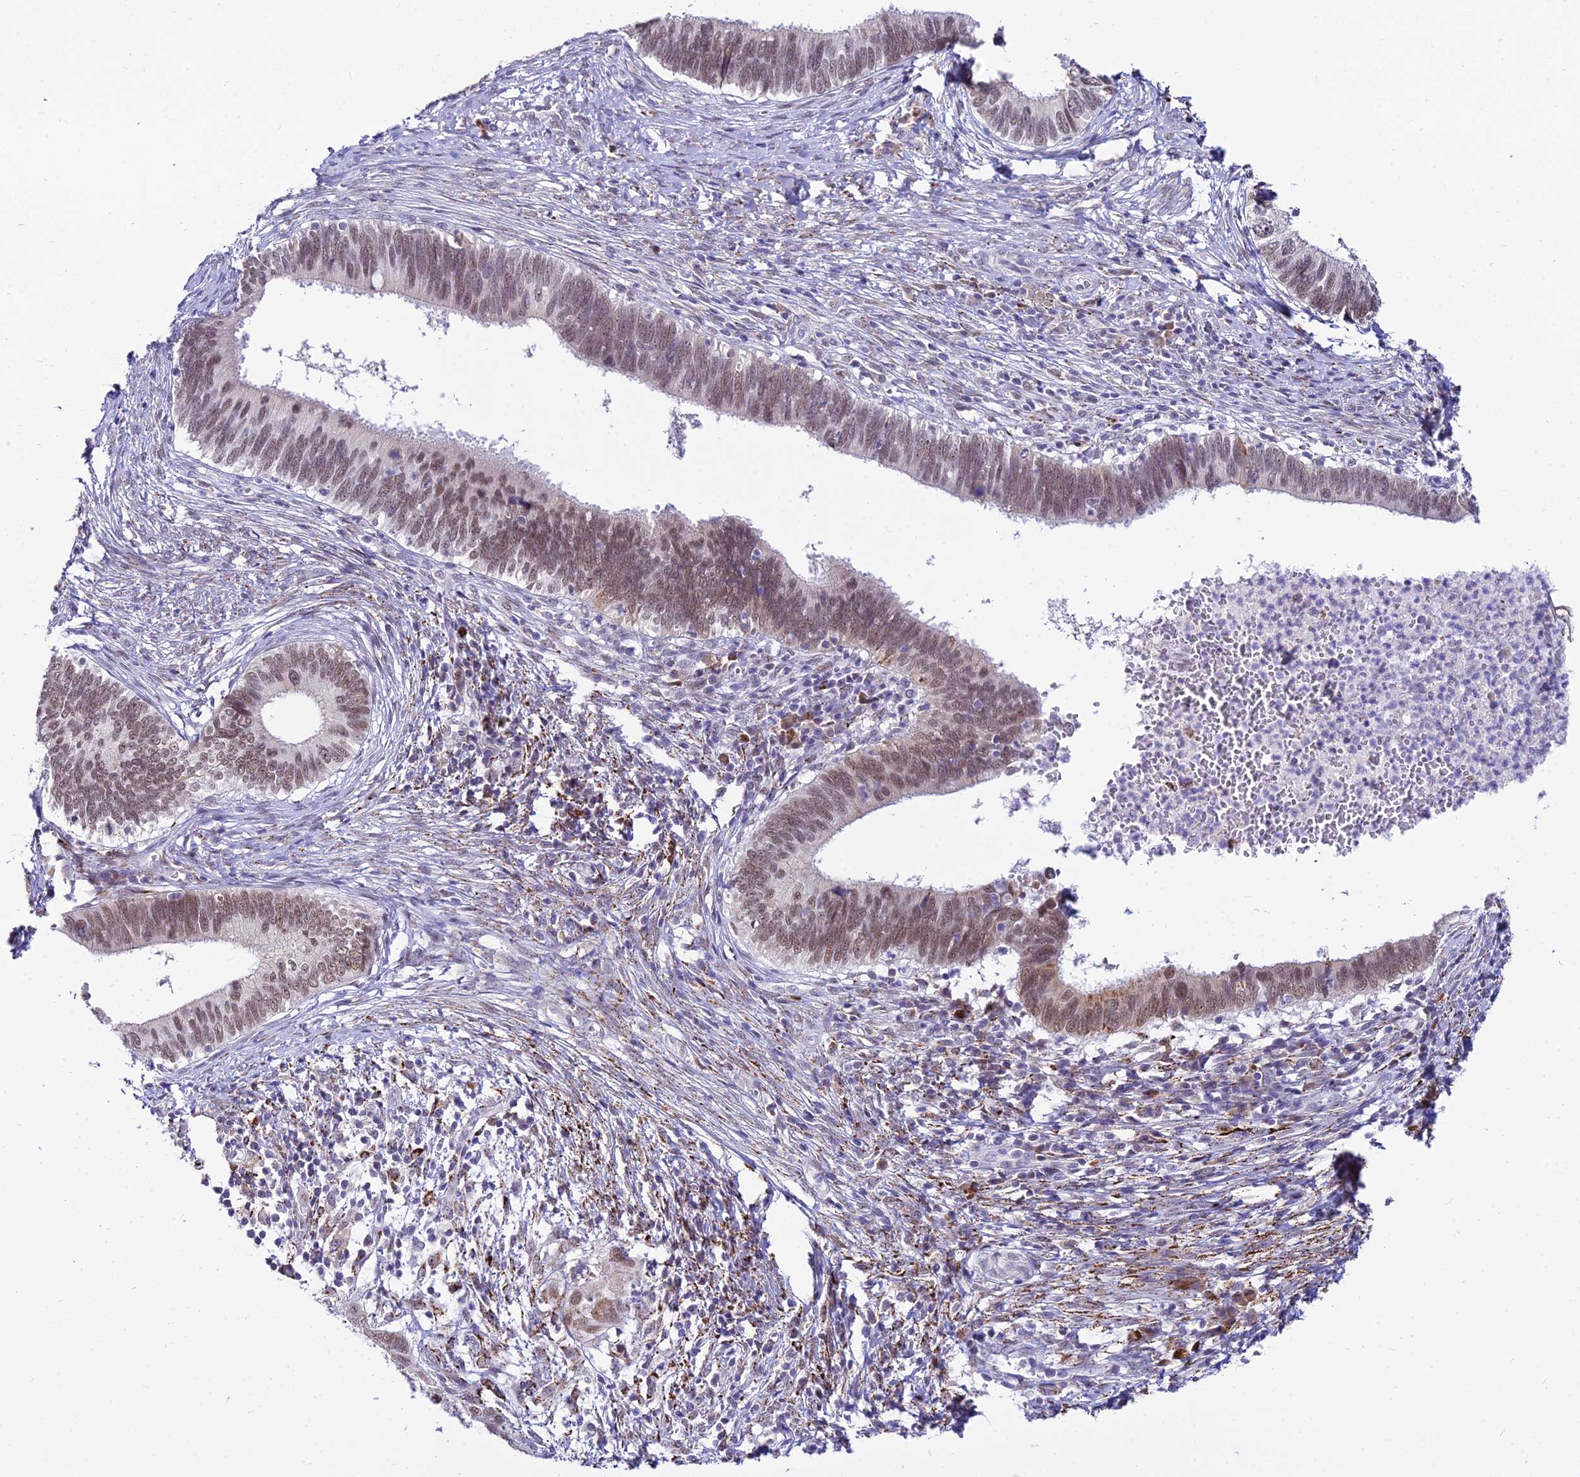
{"staining": {"intensity": "moderate", "quantity": ">75%", "location": "nuclear"}, "tissue": "cervical cancer", "cell_type": "Tumor cells", "image_type": "cancer", "snomed": [{"axis": "morphology", "description": "Adenocarcinoma, NOS"}, {"axis": "topography", "description": "Cervix"}], "caption": "Protein expression analysis of cervical cancer displays moderate nuclear expression in approximately >75% of tumor cells. The staining was performed using DAB to visualize the protein expression in brown, while the nuclei were stained in blue with hematoxylin (Magnification: 20x).", "gene": "C6orf163", "patient": {"sex": "female", "age": 42}}